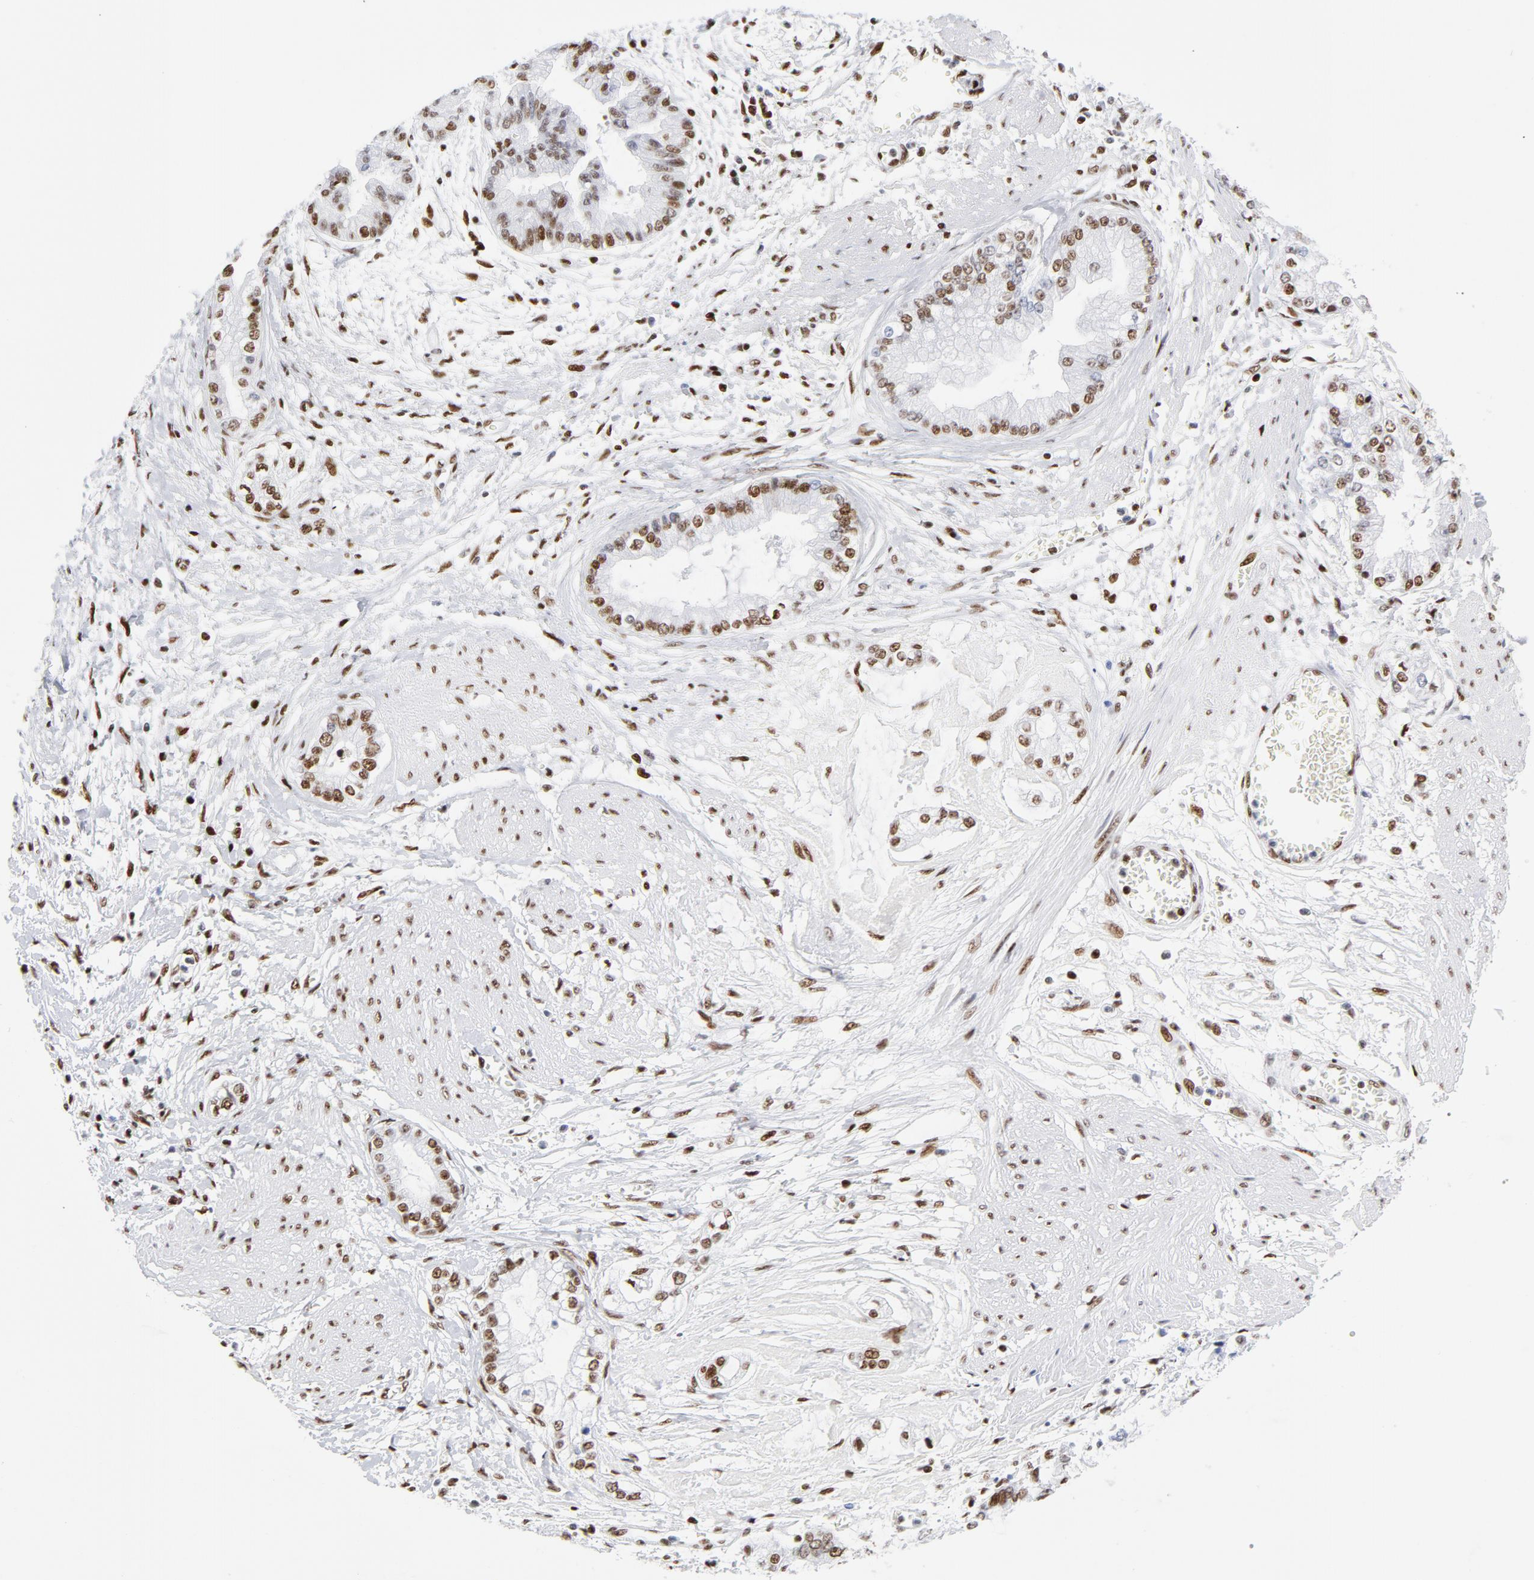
{"staining": {"intensity": "moderate", "quantity": "25%-75%", "location": "nuclear"}, "tissue": "liver cancer", "cell_type": "Tumor cells", "image_type": "cancer", "snomed": [{"axis": "morphology", "description": "Cholangiocarcinoma"}, {"axis": "topography", "description": "Liver"}], "caption": "Moderate nuclear staining is present in approximately 25%-75% of tumor cells in liver cancer. Immunohistochemistry stains the protein in brown and the nuclei are stained blue.", "gene": "XRCC5", "patient": {"sex": "female", "age": 79}}